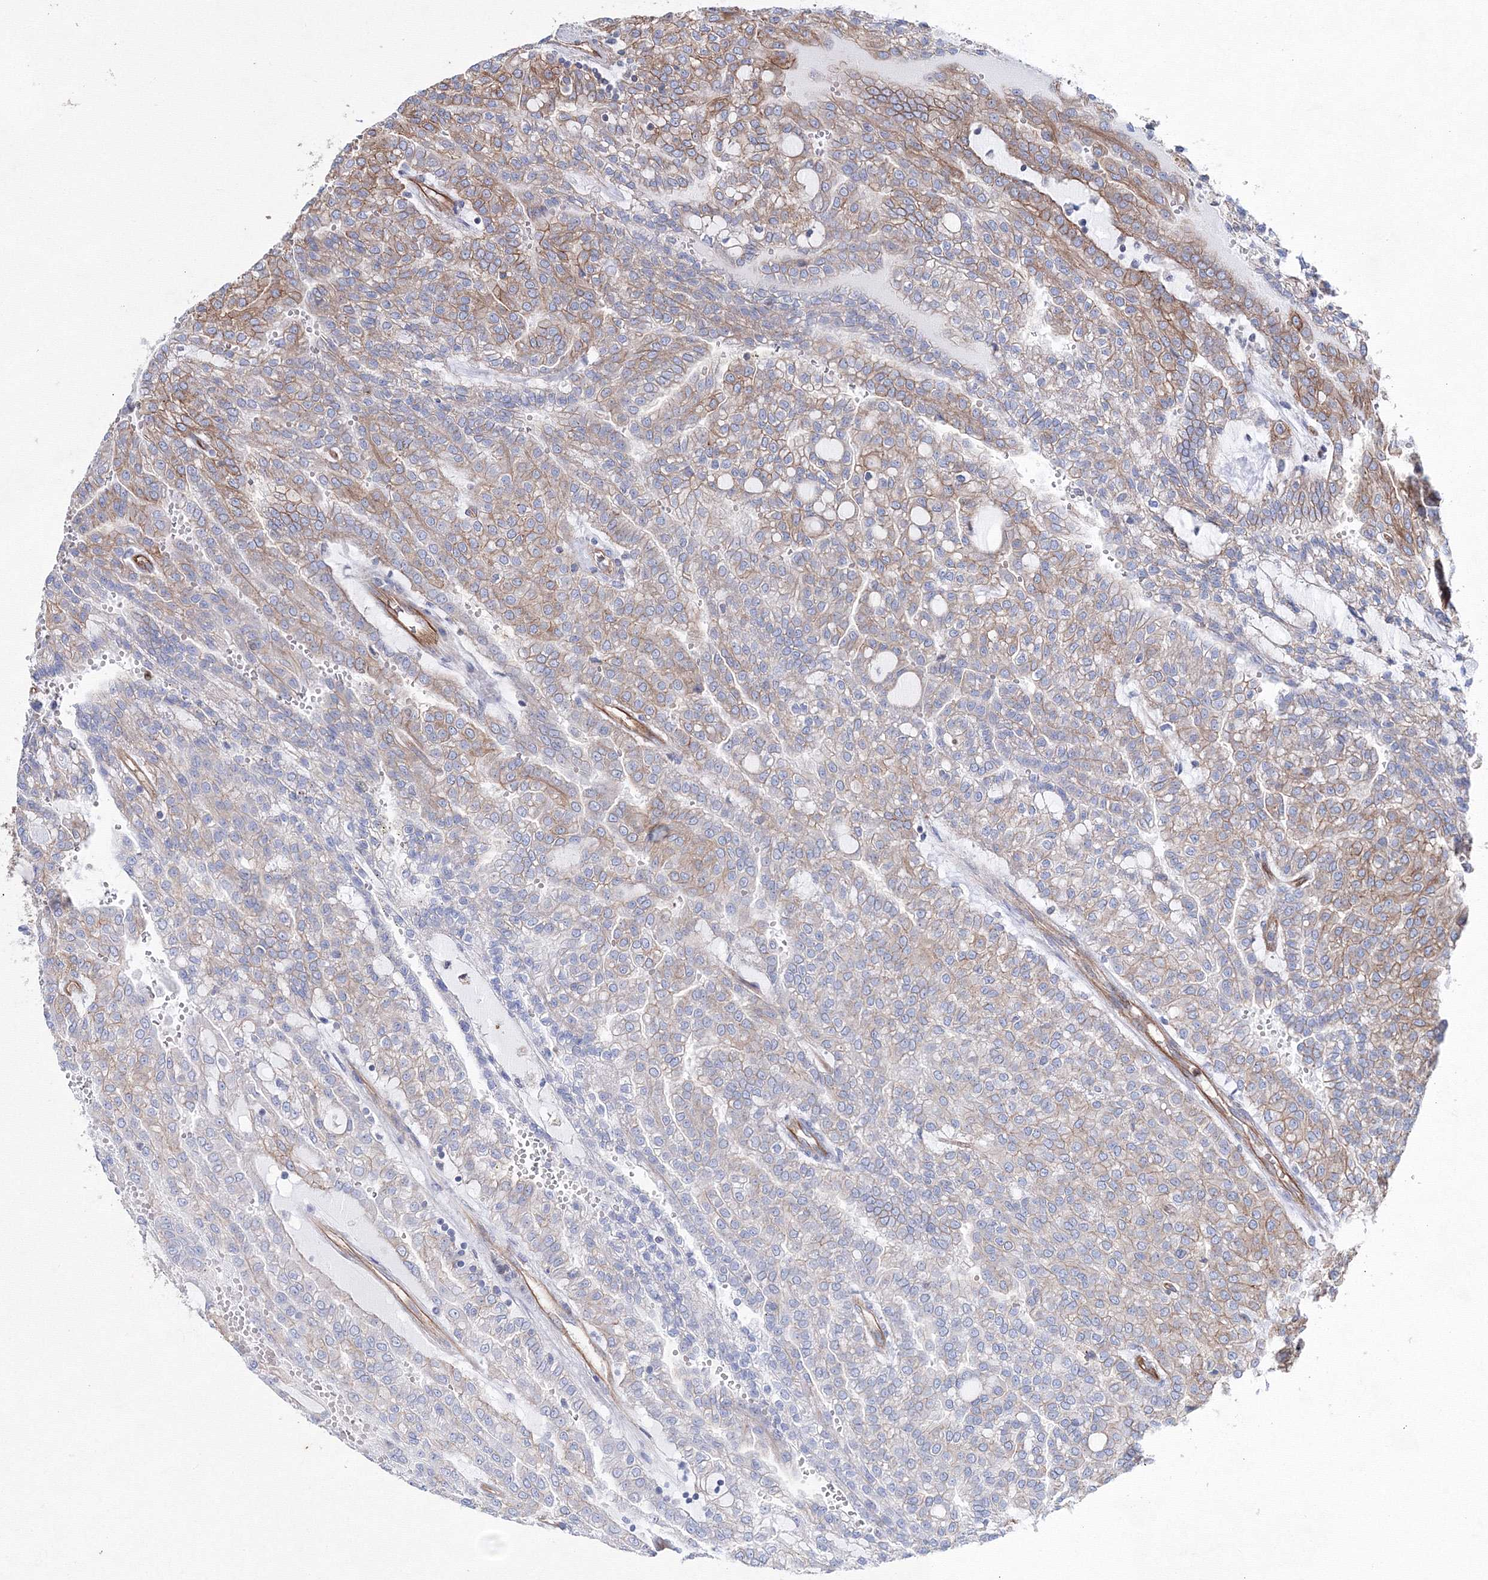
{"staining": {"intensity": "weak", "quantity": "<25%", "location": "cytoplasmic/membranous"}, "tissue": "renal cancer", "cell_type": "Tumor cells", "image_type": "cancer", "snomed": [{"axis": "morphology", "description": "Adenocarcinoma, NOS"}, {"axis": "topography", "description": "Kidney"}], "caption": "Tumor cells show no significant positivity in renal cancer (adenocarcinoma).", "gene": "ANKRD37", "patient": {"sex": "male", "age": 63}}